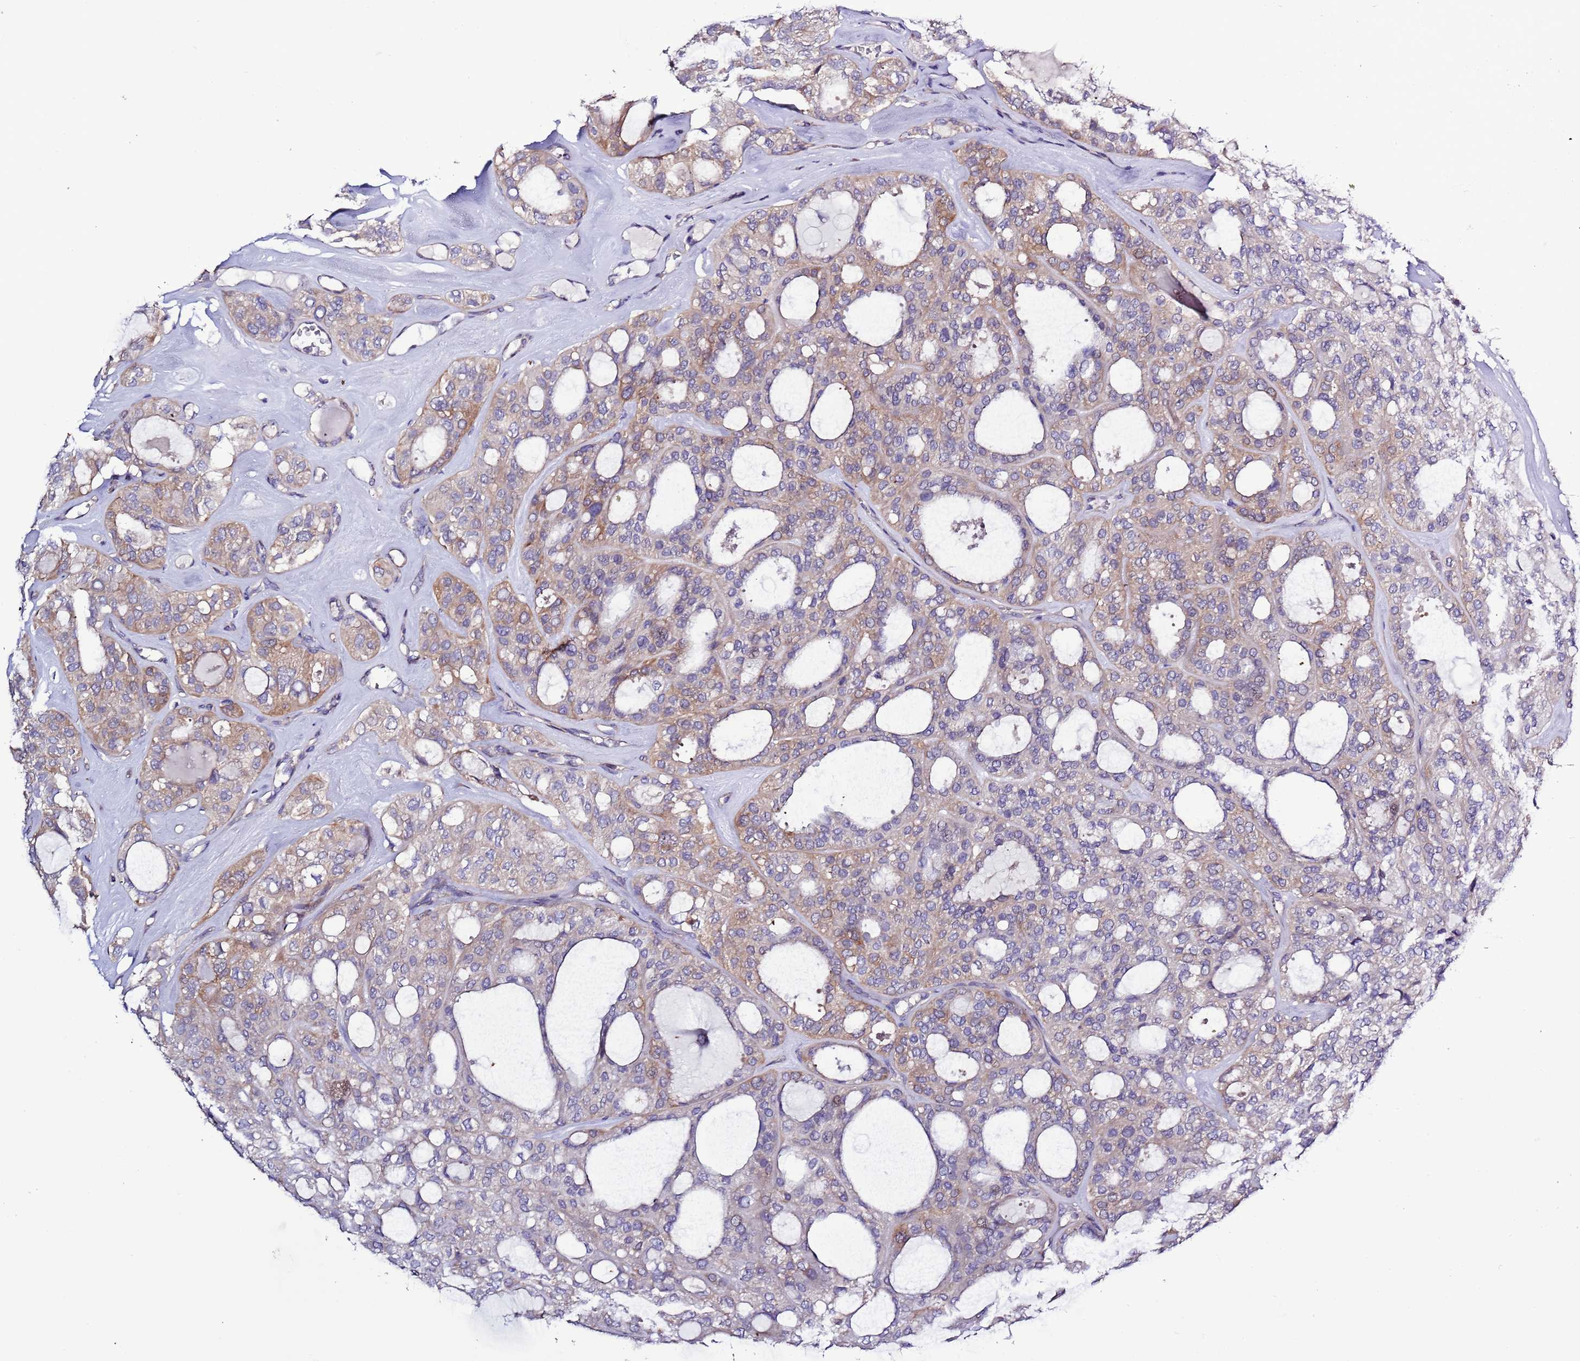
{"staining": {"intensity": "moderate", "quantity": "<25%", "location": "cytoplasmic/membranous"}, "tissue": "thyroid cancer", "cell_type": "Tumor cells", "image_type": "cancer", "snomed": [{"axis": "morphology", "description": "Follicular adenoma carcinoma, NOS"}, {"axis": "topography", "description": "Thyroid gland"}], "caption": "DAB immunohistochemical staining of thyroid cancer shows moderate cytoplasmic/membranous protein staining in about <25% of tumor cells. Using DAB (3,3'-diaminobenzidine) (brown) and hematoxylin (blue) stains, captured at high magnification using brightfield microscopy.", "gene": "SPCS1", "patient": {"sex": "male", "age": 75}}